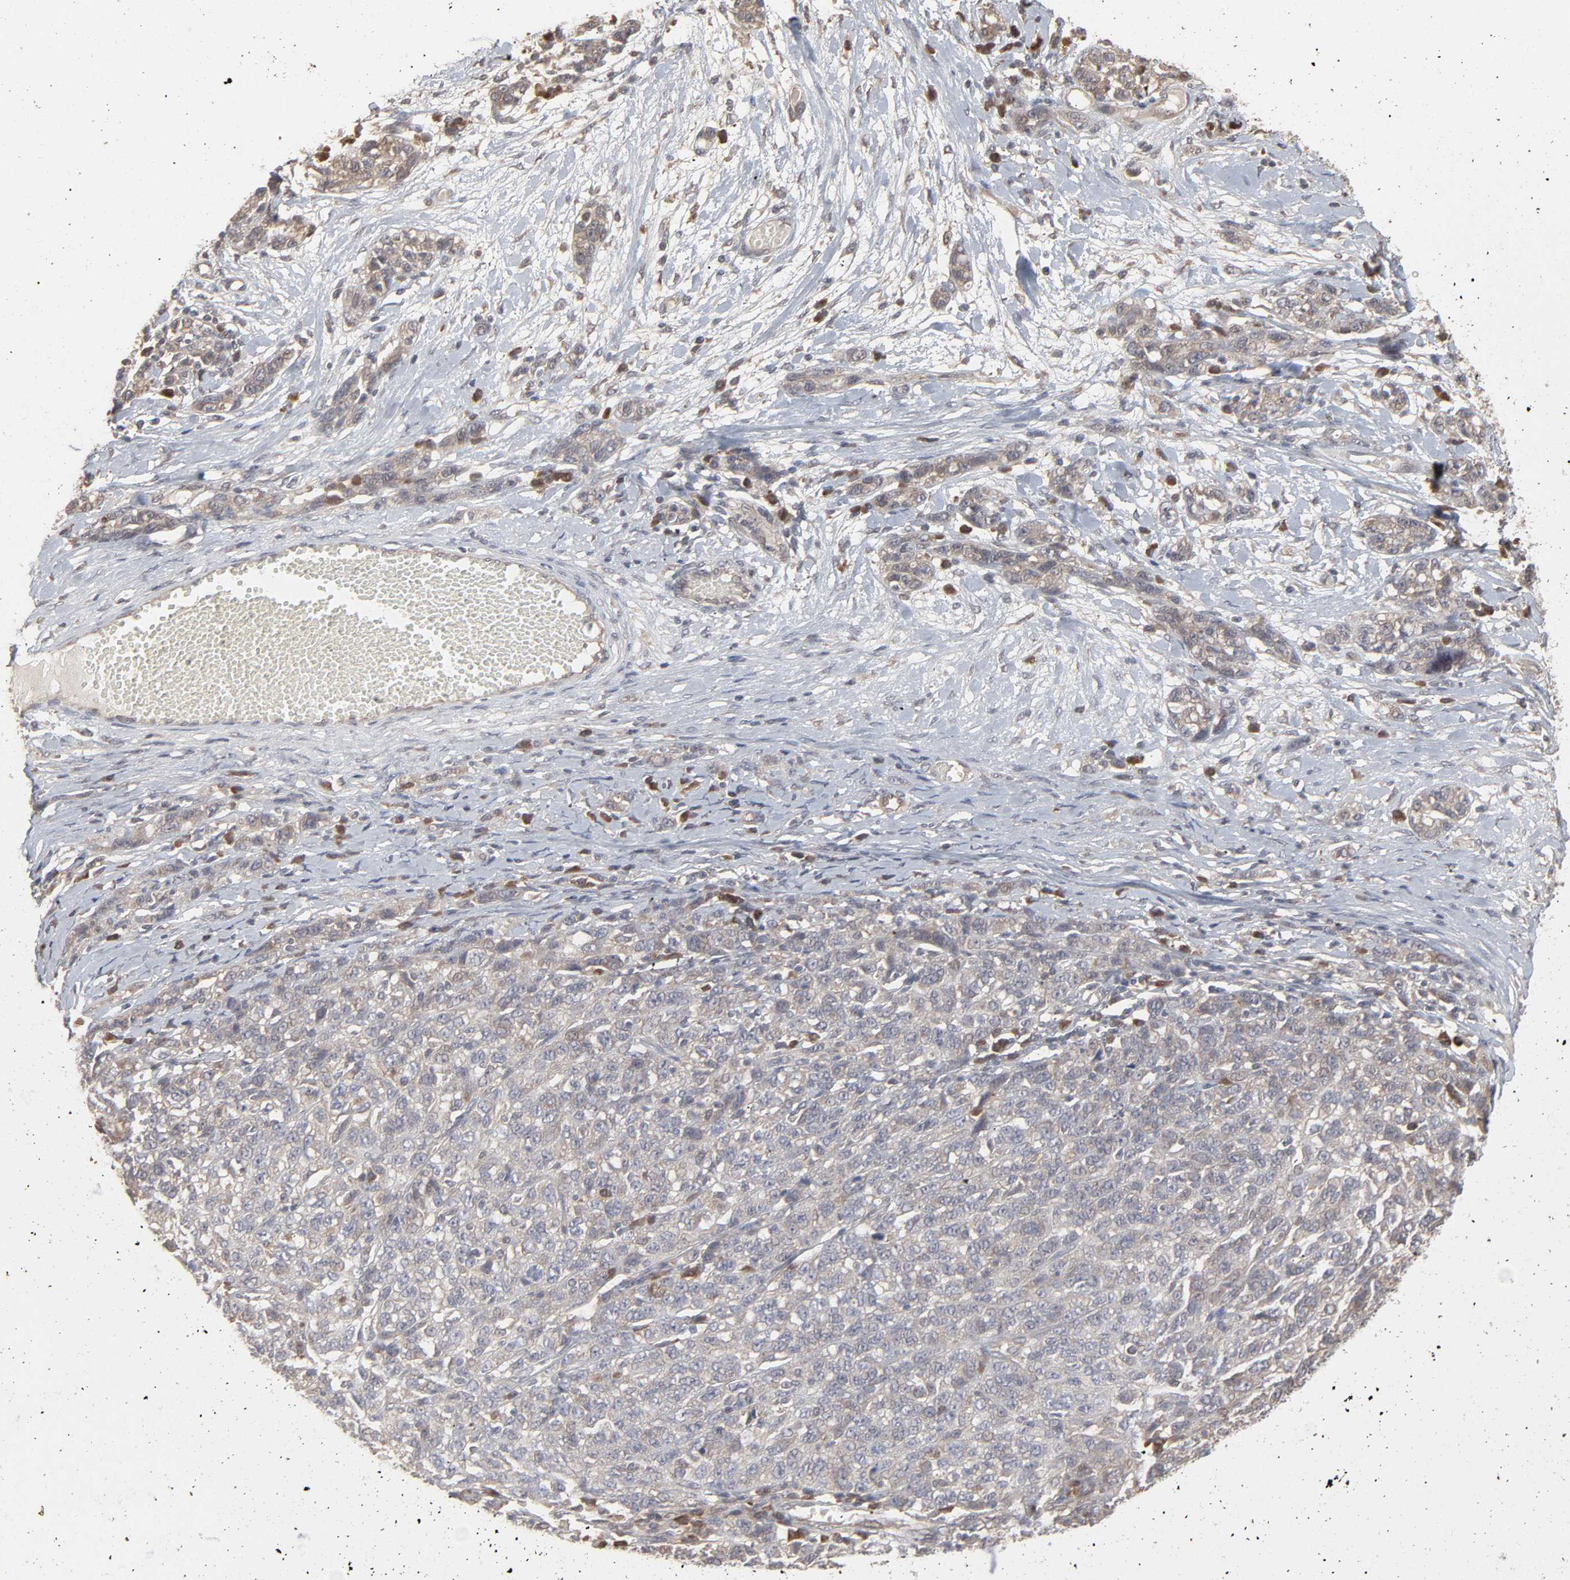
{"staining": {"intensity": "weak", "quantity": ">75%", "location": "cytoplasmic/membranous"}, "tissue": "ovarian cancer", "cell_type": "Tumor cells", "image_type": "cancer", "snomed": [{"axis": "morphology", "description": "Cystadenocarcinoma, serous, NOS"}, {"axis": "topography", "description": "Ovary"}], "caption": "This micrograph demonstrates immunohistochemistry staining of ovarian cancer, with low weak cytoplasmic/membranous positivity in about >75% of tumor cells.", "gene": "SCFD1", "patient": {"sex": "female", "age": 71}}